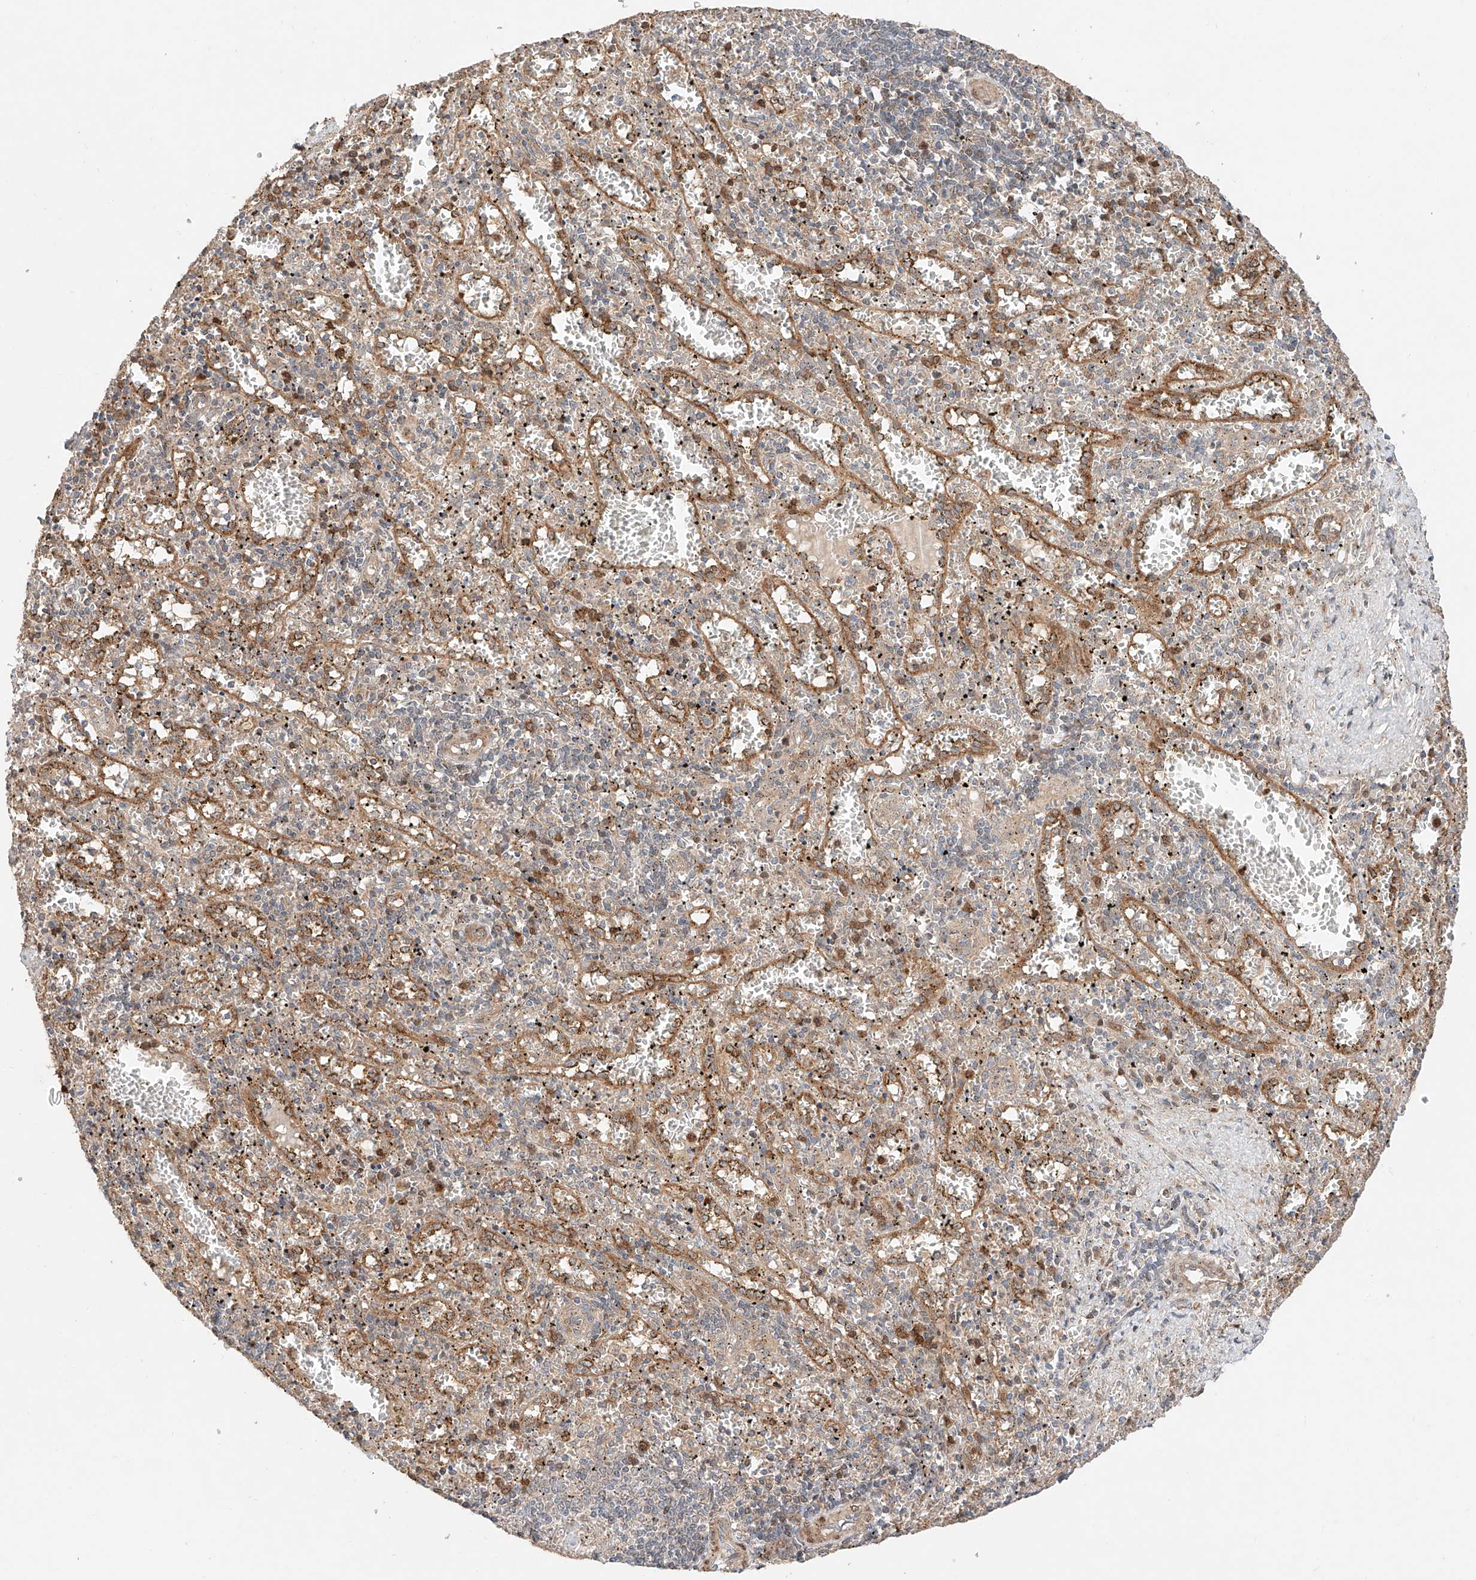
{"staining": {"intensity": "strong", "quantity": "<25%", "location": "cytoplasmic/membranous,nuclear"}, "tissue": "spleen", "cell_type": "Cells in red pulp", "image_type": "normal", "snomed": [{"axis": "morphology", "description": "Normal tissue, NOS"}, {"axis": "topography", "description": "Spleen"}], "caption": "The image exhibits staining of benign spleen, revealing strong cytoplasmic/membranous,nuclear protein expression (brown color) within cells in red pulp. The staining was performed using DAB (3,3'-diaminobenzidine), with brown indicating positive protein expression. Nuclei are stained blue with hematoxylin.", "gene": "IGSF22", "patient": {"sex": "male", "age": 11}}